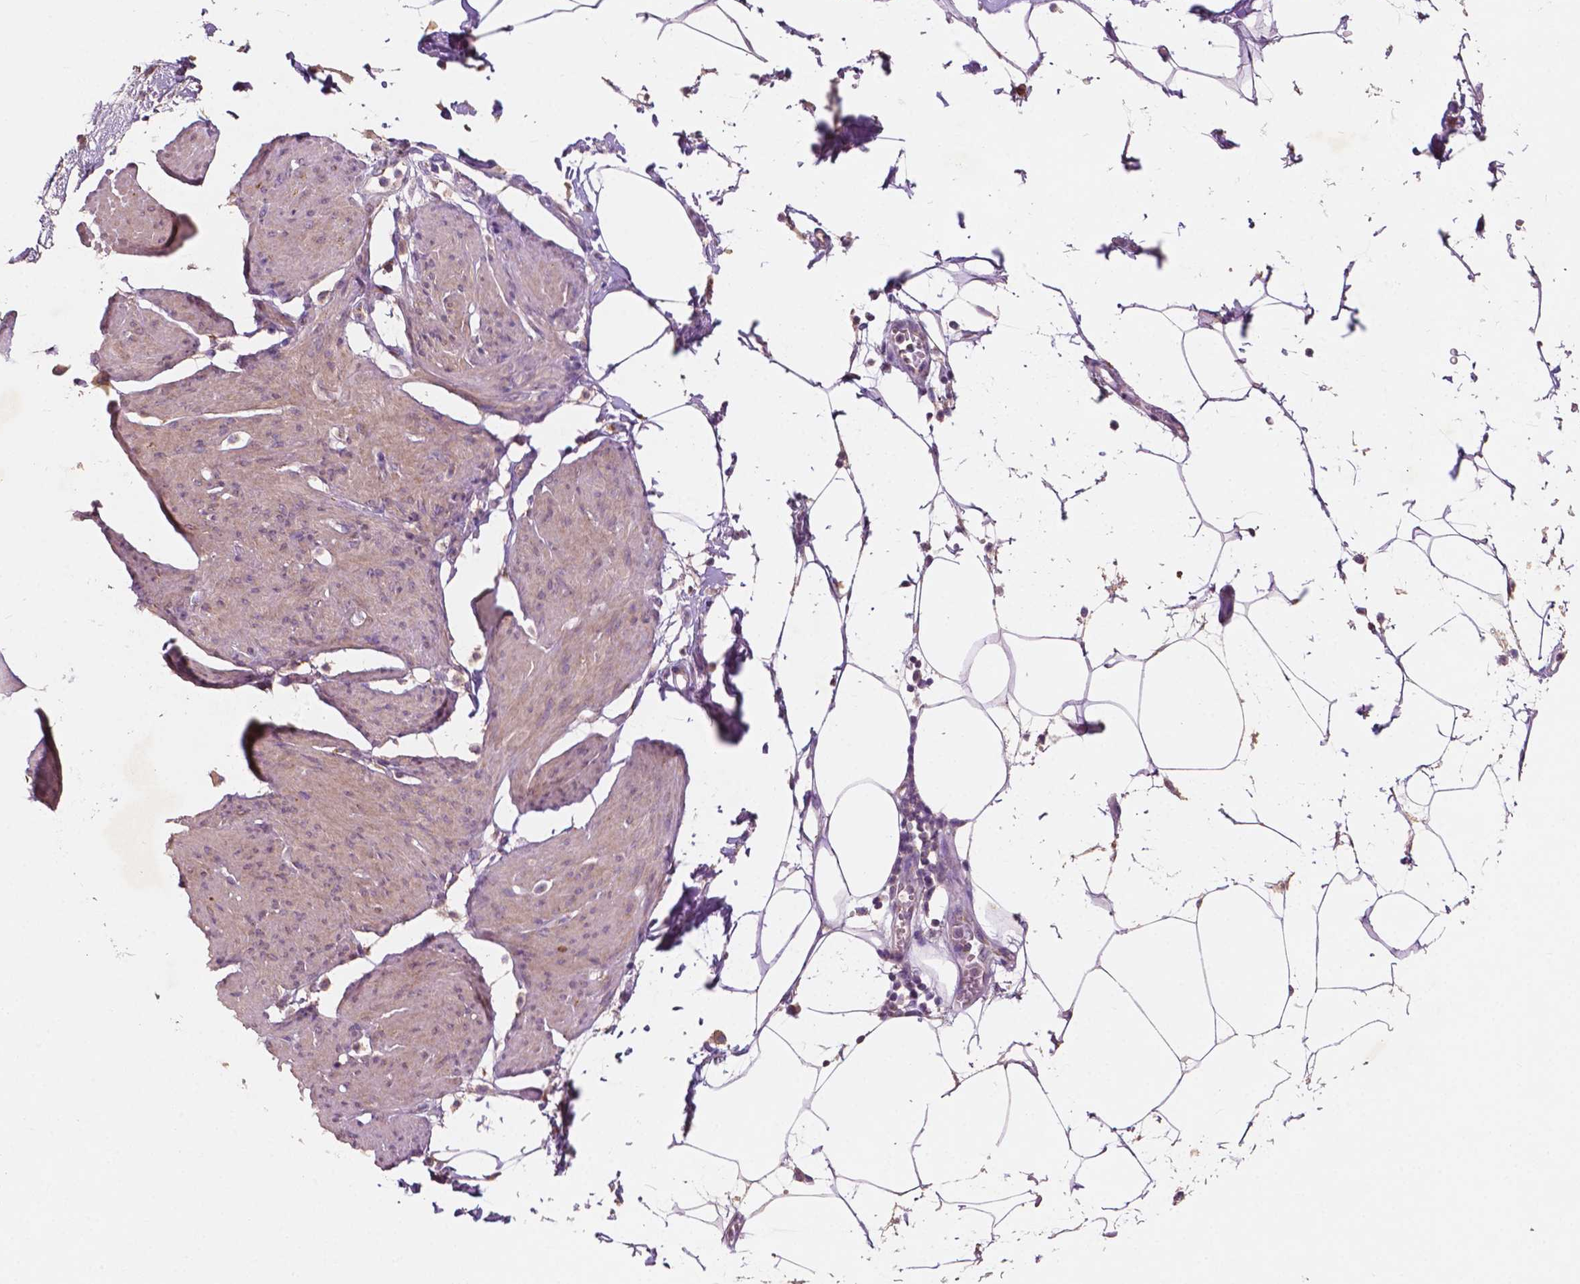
{"staining": {"intensity": "weak", "quantity": "25%-75%", "location": "cytoplasmic/membranous"}, "tissue": "smooth muscle", "cell_type": "Smooth muscle cells", "image_type": "normal", "snomed": [{"axis": "morphology", "description": "Normal tissue, NOS"}, {"axis": "topography", "description": "Adipose tissue"}, {"axis": "topography", "description": "Smooth muscle"}, {"axis": "topography", "description": "Peripheral nerve tissue"}], "caption": "A high-resolution image shows immunohistochemistry staining of benign smooth muscle, which exhibits weak cytoplasmic/membranous staining in about 25%-75% of smooth muscle cells.", "gene": "CHPT1", "patient": {"sex": "male", "age": 83}}